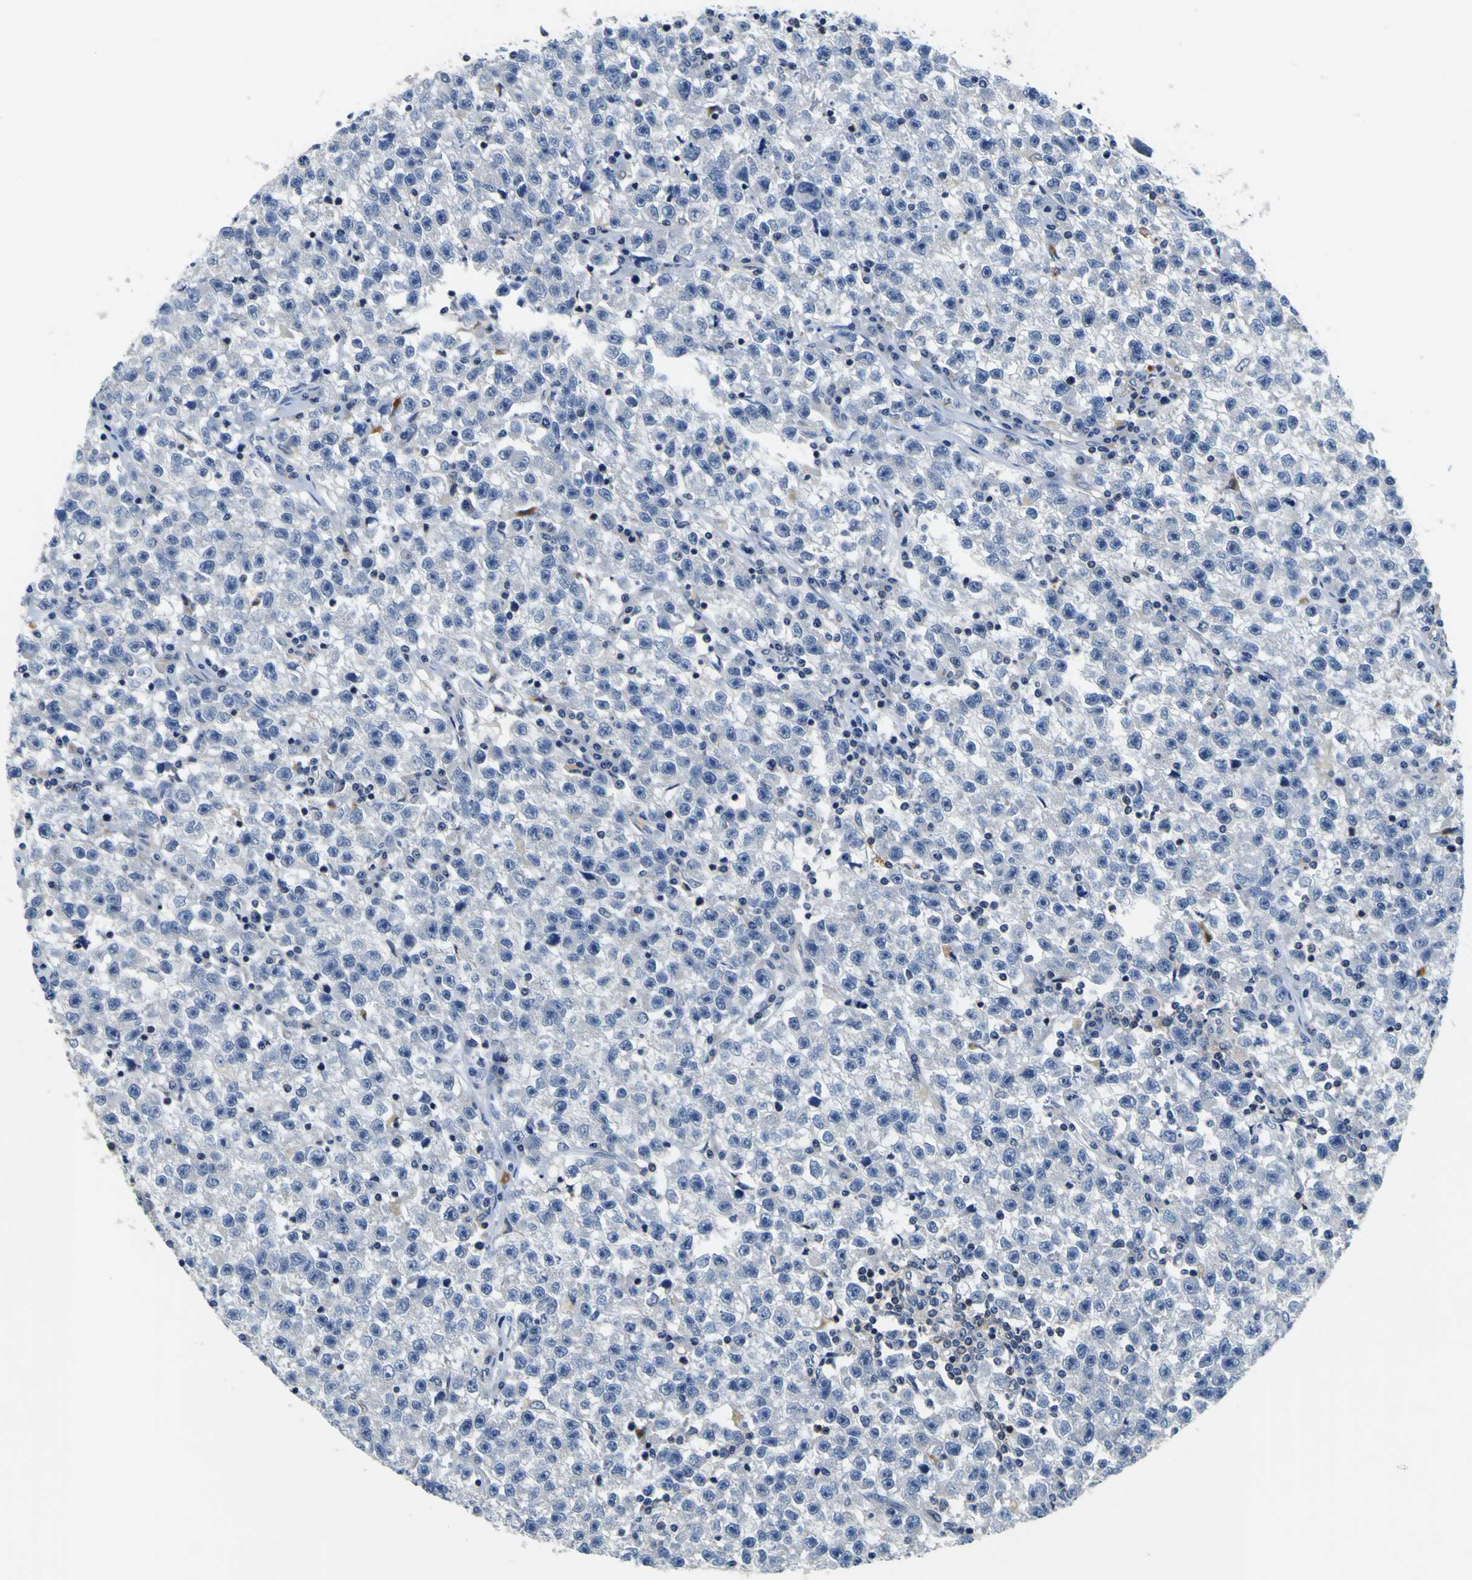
{"staining": {"intensity": "negative", "quantity": "none", "location": "none"}, "tissue": "testis cancer", "cell_type": "Tumor cells", "image_type": "cancer", "snomed": [{"axis": "morphology", "description": "Seminoma, NOS"}, {"axis": "topography", "description": "Testis"}], "caption": "A high-resolution histopathology image shows IHC staining of testis cancer, which reveals no significant staining in tumor cells.", "gene": "TNIK", "patient": {"sex": "male", "age": 22}}